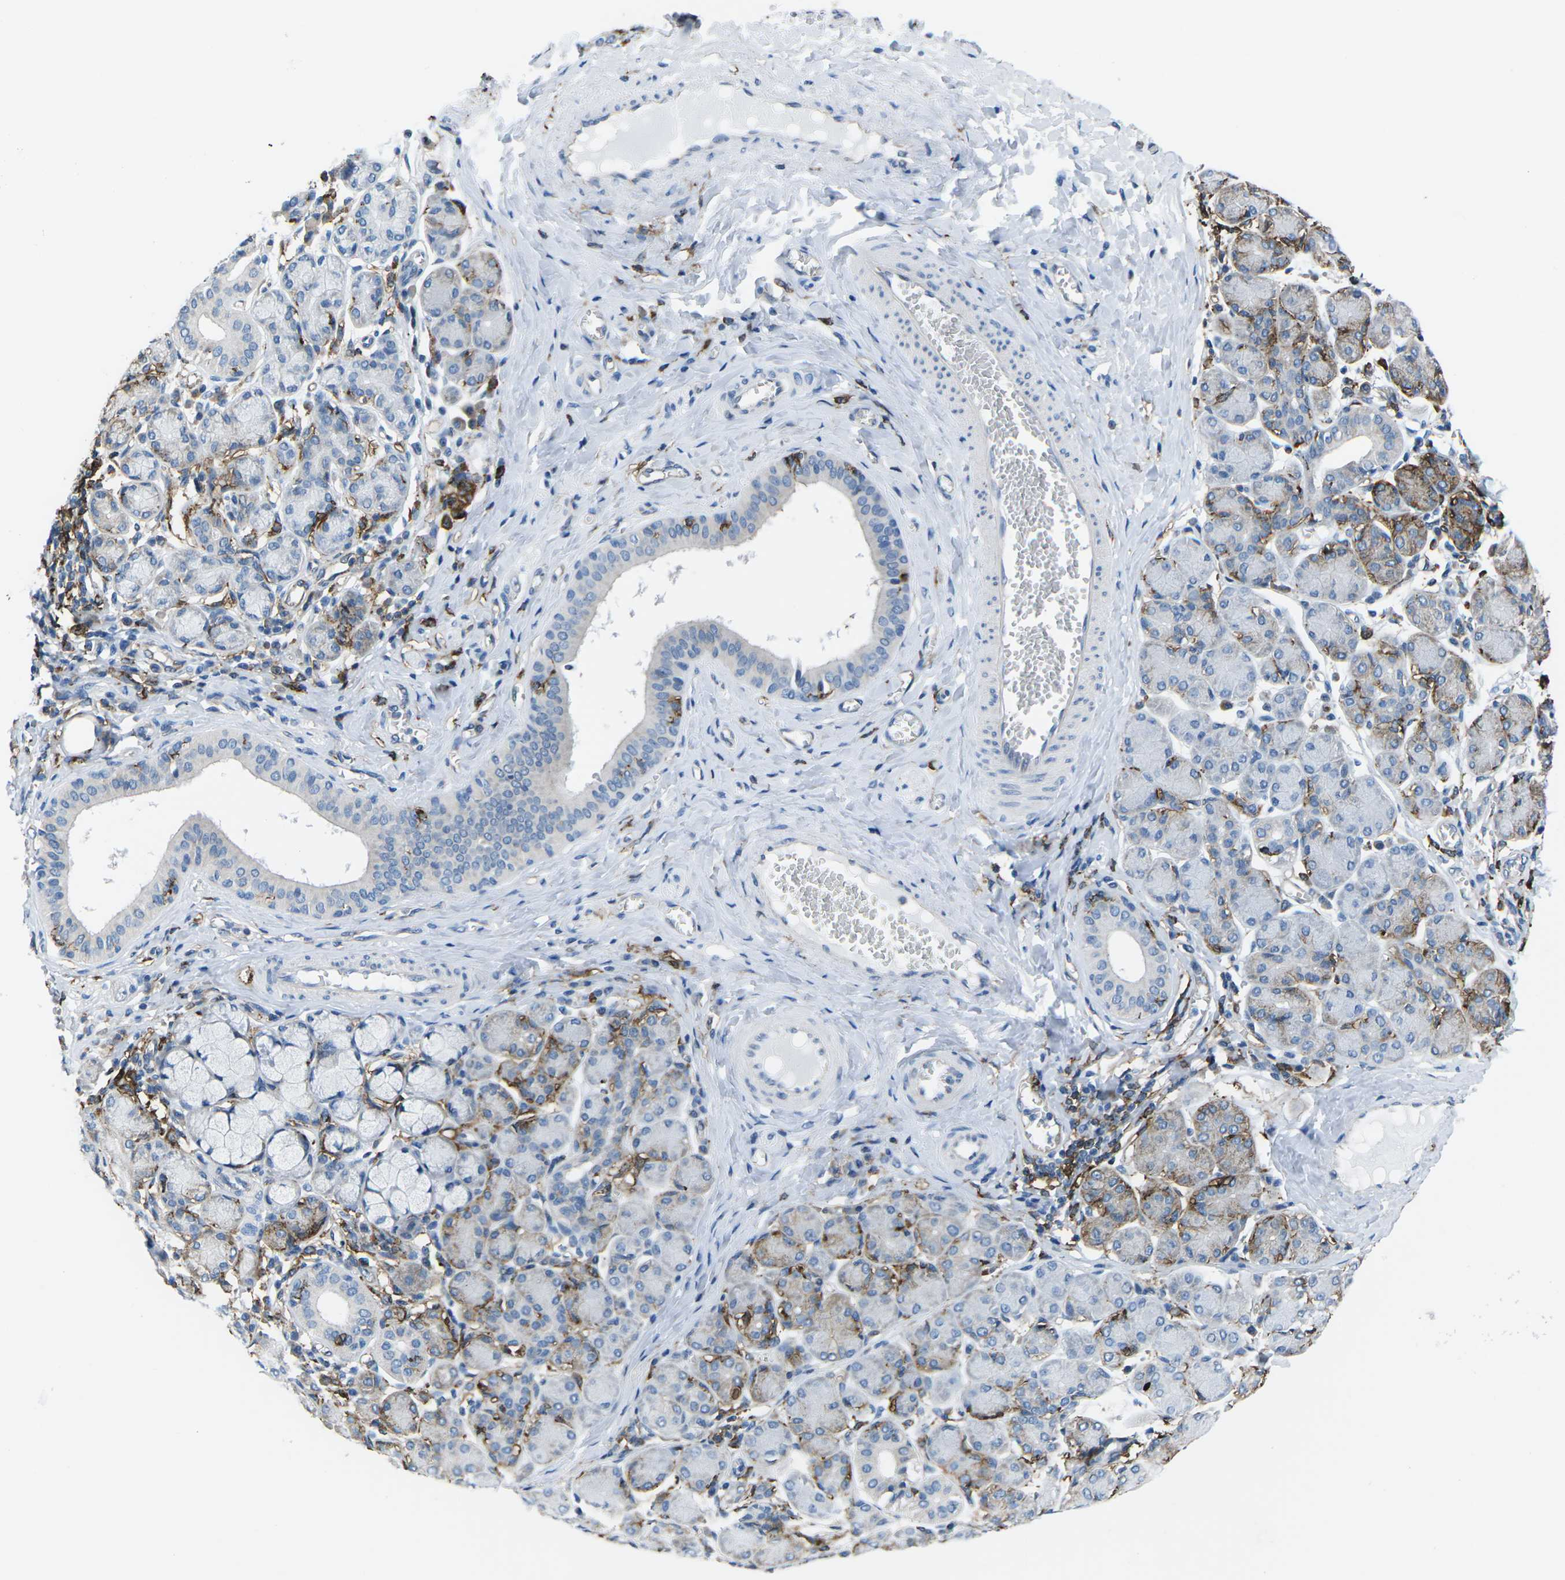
{"staining": {"intensity": "moderate", "quantity": "25%-75%", "location": "cytoplasmic/membranous"}, "tissue": "salivary gland", "cell_type": "Glandular cells", "image_type": "normal", "snomed": [{"axis": "morphology", "description": "Normal tissue, NOS"}, {"axis": "morphology", "description": "Inflammation, NOS"}, {"axis": "topography", "description": "Lymph node"}, {"axis": "topography", "description": "Salivary gland"}], "caption": "Immunohistochemical staining of normal human salivary gland demonstrates medium levels of moderate cytoplasmic/membranous expression in approximately 25%-75% of glandular cells. The protein of interest is shown in brown color, while the nuclei are stained blue.", "gene": "PTPN1", "patient": {"sex": "male", "age": 3}}